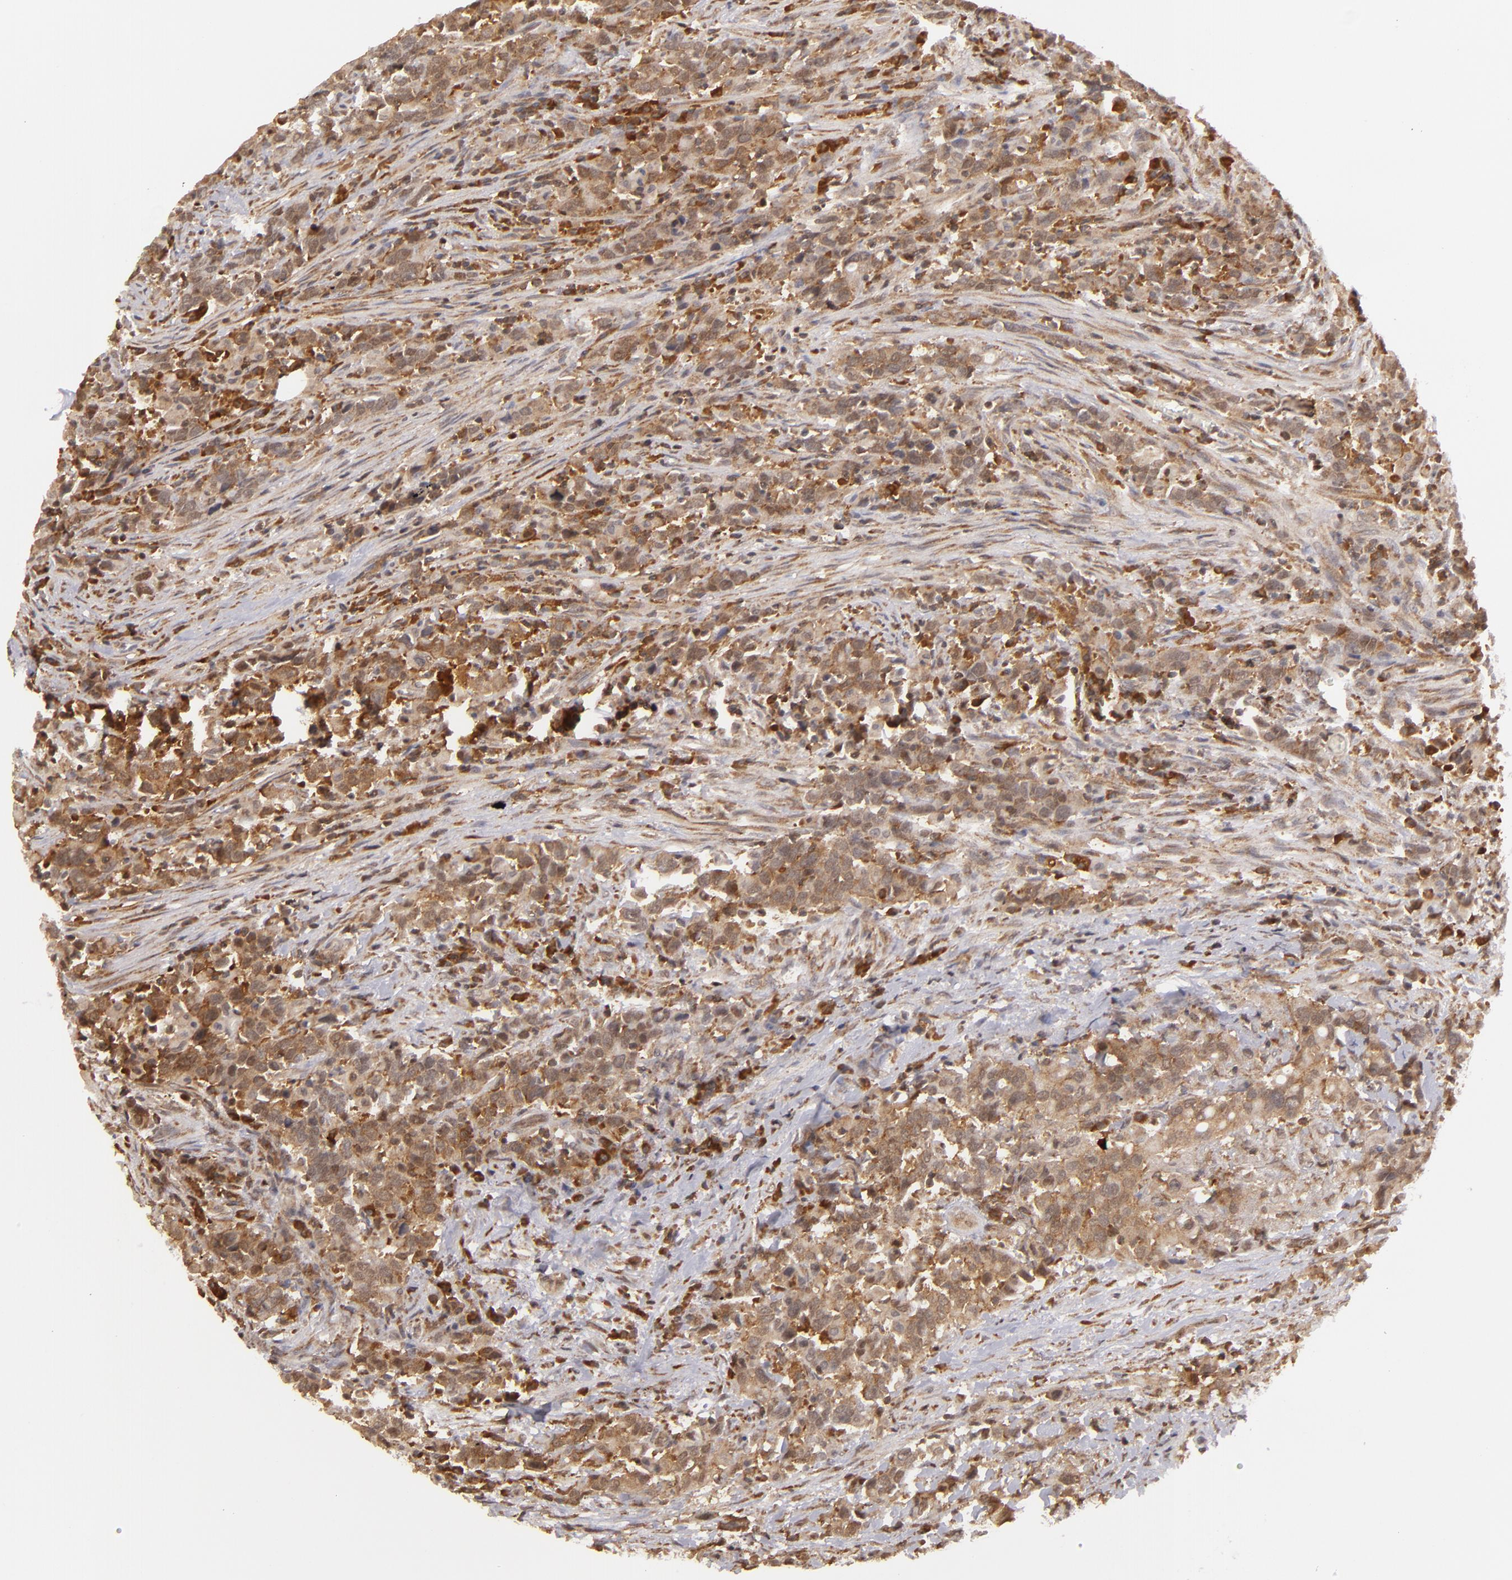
{"staining": {"intensity": "moderate", "quantity": ">75%", "location": "cytoplasmic/membranous"}, "tissue": "urothelial cancer", "cell_type": "Tumor cells", "image_type": "cancer", "snomed": [{"axis": "morphology", "description": "Urothelial carcinoma, High grade"}, {"axis": "topography", "description": "Urinary bladder"}], "caption": "Urothelial cancer tissue reveals moderate cytoplasmic/membranous staining in about >75% of tumor cells, visualized by immunohistochemistry. (DAB (3,3'-diaminobenzidine) = brown stain, brightfield microscopy at high magnification).", "gene": "MAPK3", "patient": {"sex": "male", "age": 61}}